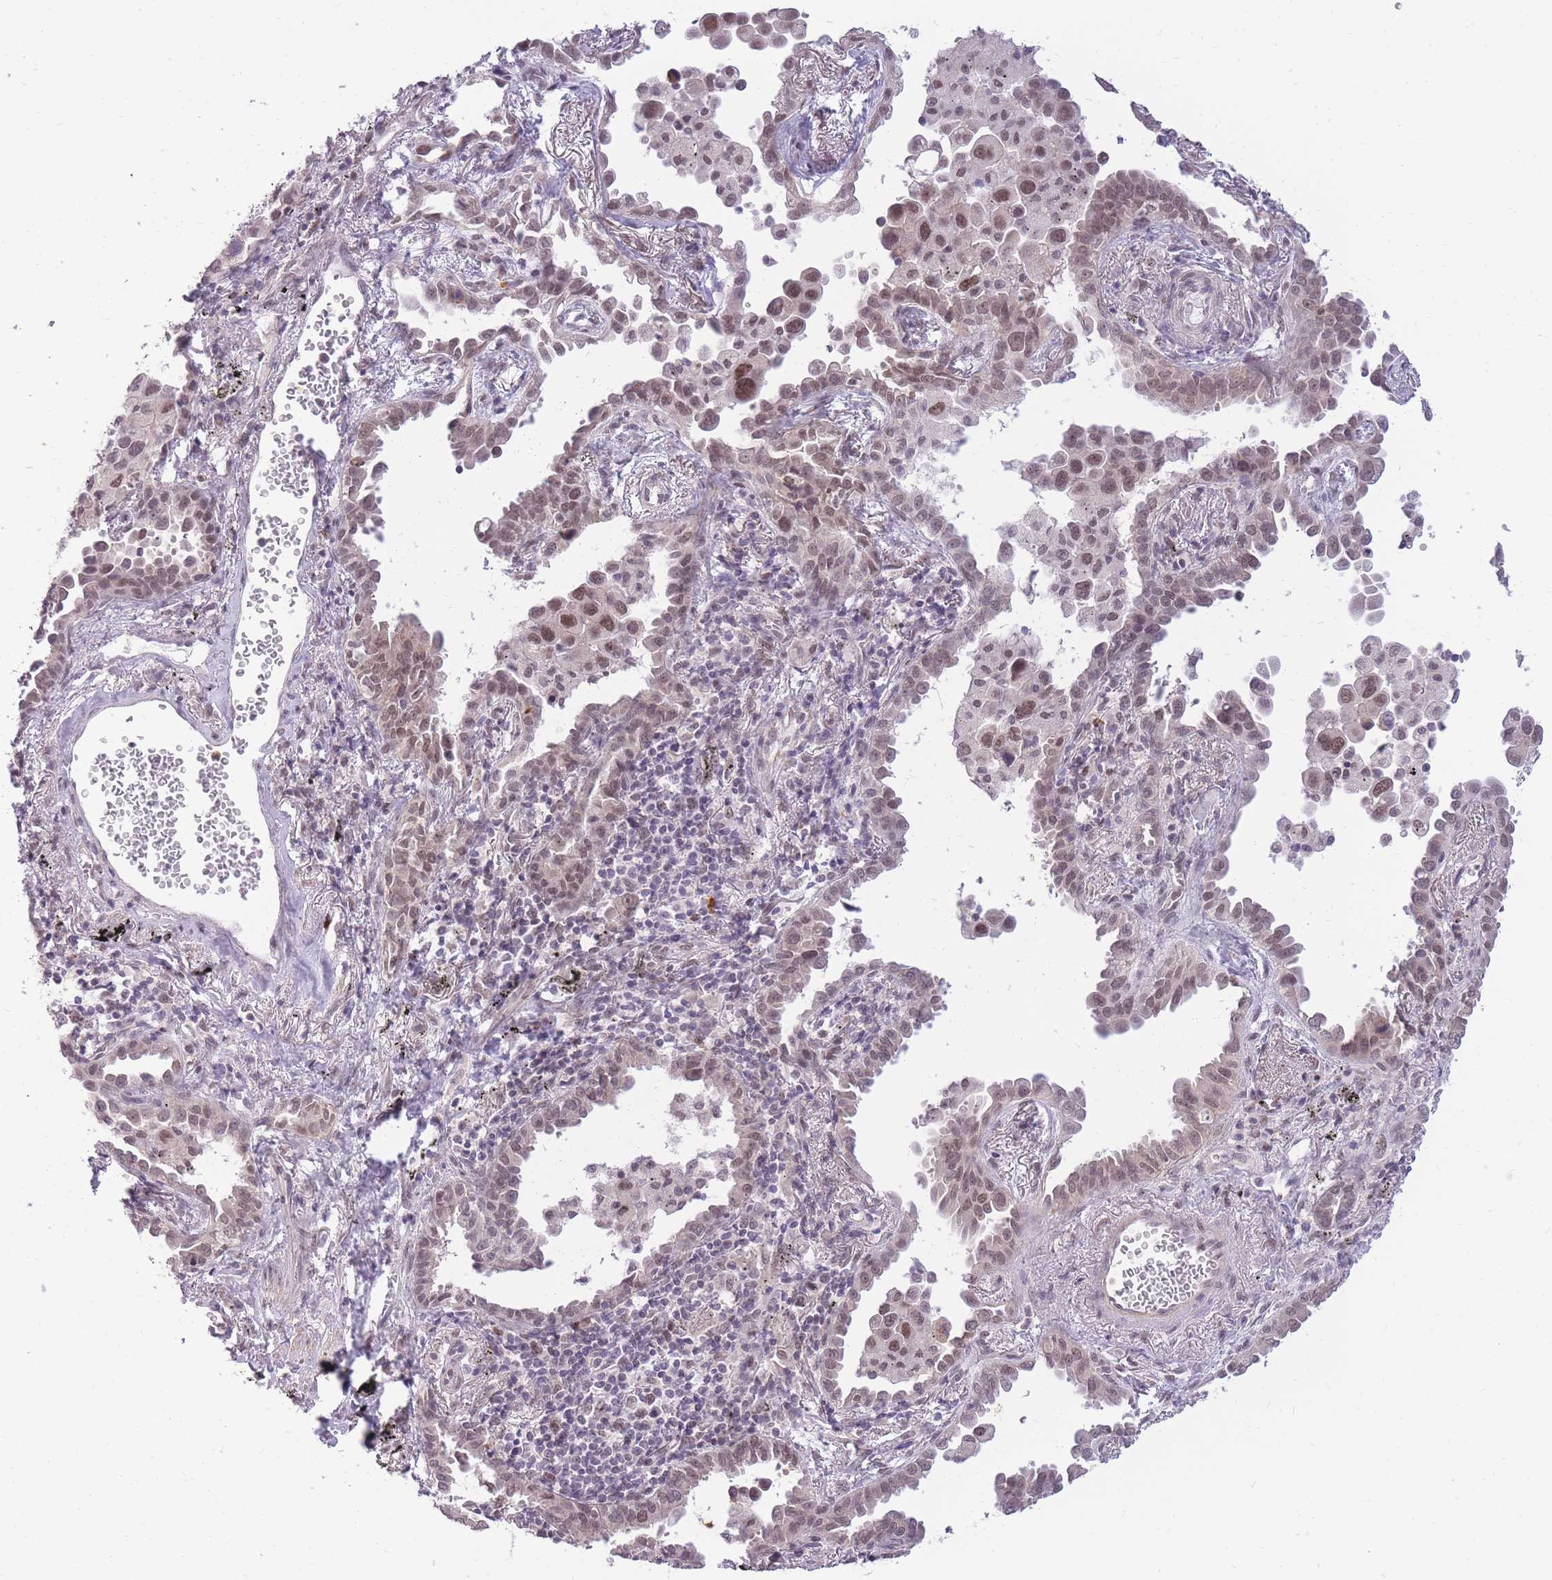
{"staining": {"intensity": "moderate", "quantity": ">75%", "location": "nuclear"}, "tissue": "lung cancer", "cell_type": "Tumor cells", "image_type": "cancer", "snomed": [{"axis": "morphology", "description": "Adenocarcinoma, NOS"}, {"axis": "topography", "description": "Lung"}], "caption": "Protein expression analysis of lung cancer reveals moderate nuclear positivity in approximately >75% of tumor cells. (brown staining indicates protein expression, while blue staining denotes nuclei).", "gene": "TIGD1", "patient": {"sex": "male", "age": 67}}